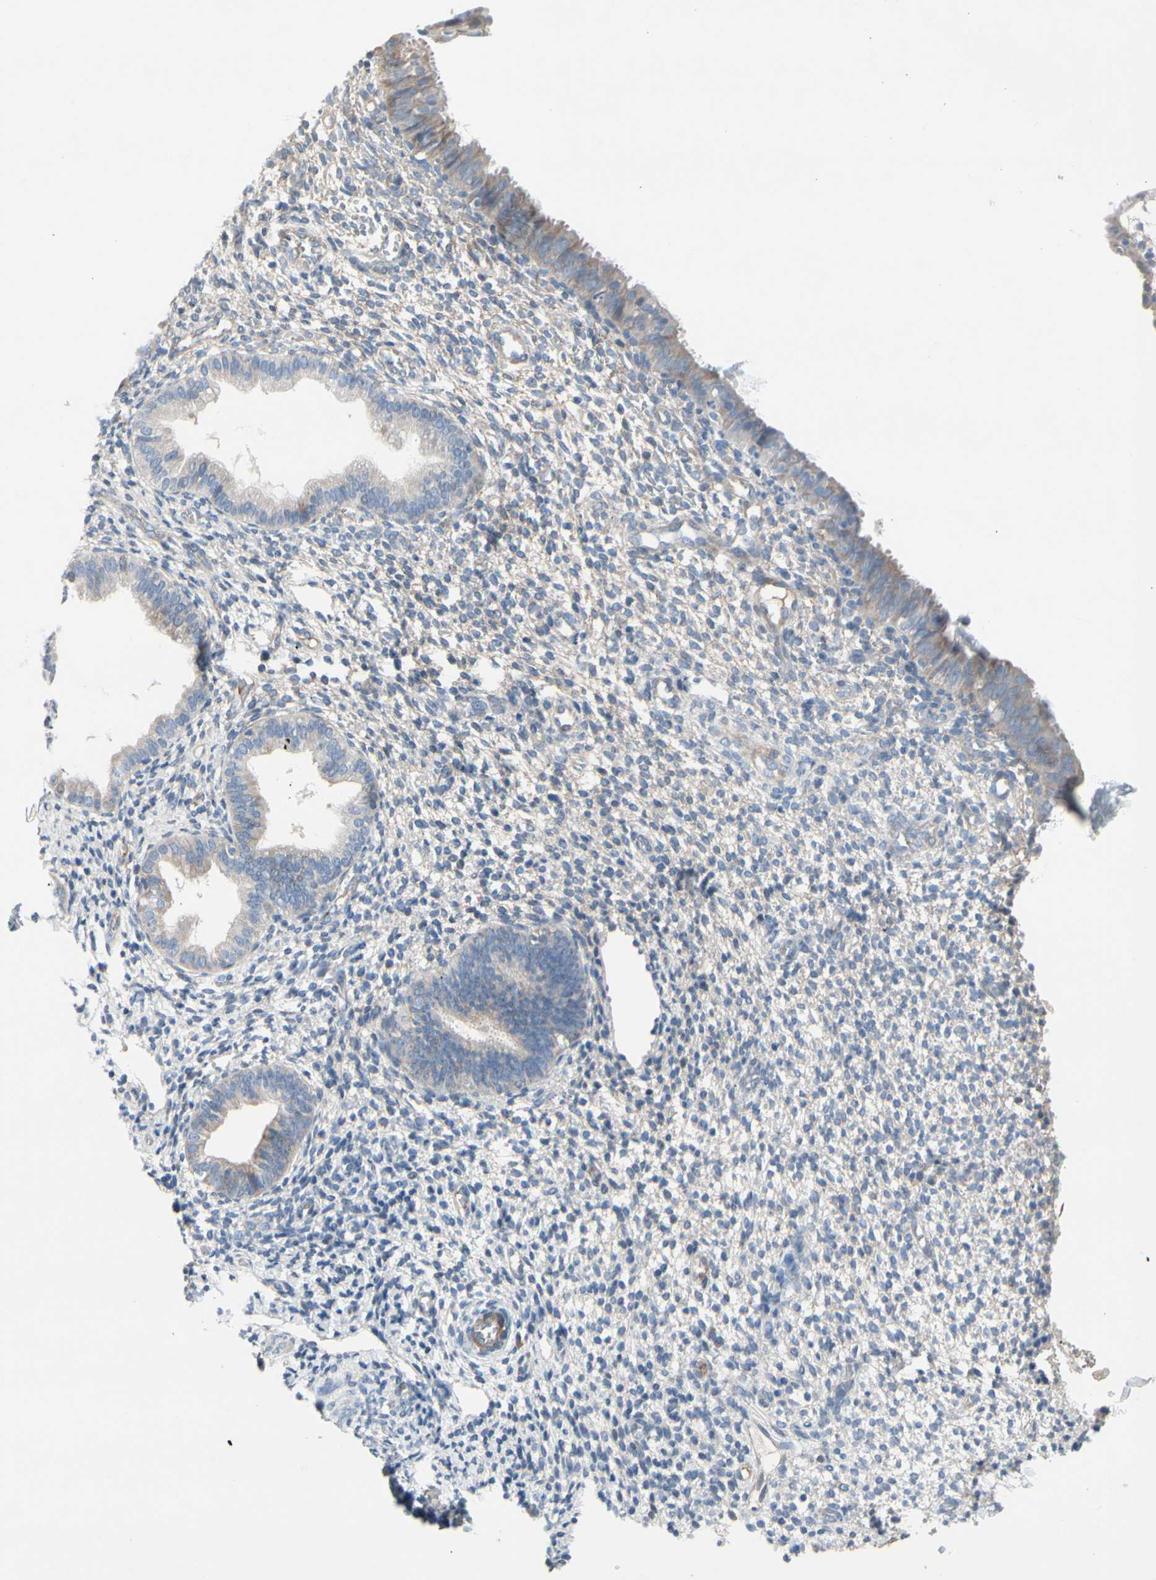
{"staining": {"intensity": "negative", "quantity": "none", "location": "none"}, "tissue": "endometrium", "cell_type": "Cells in endometrial stroma", "image_type": "normal", "snomed": [{"axis": "morphology", "description": "Normal tissue, NOS"}, {"axis": "topography", "description": "Endometrium"}], "caption": "This is a image of immunohistochemistry staining of normal endometrium, which shows no staining in cells in endometrial stroma. The staining is performed using DAB (3,3'-diaminobenzidine) brown chromogen with nuclei counter-stained in using hematoxylin.", "gene": "MAP2", "patient": {"sex": "female", "age": 61}}